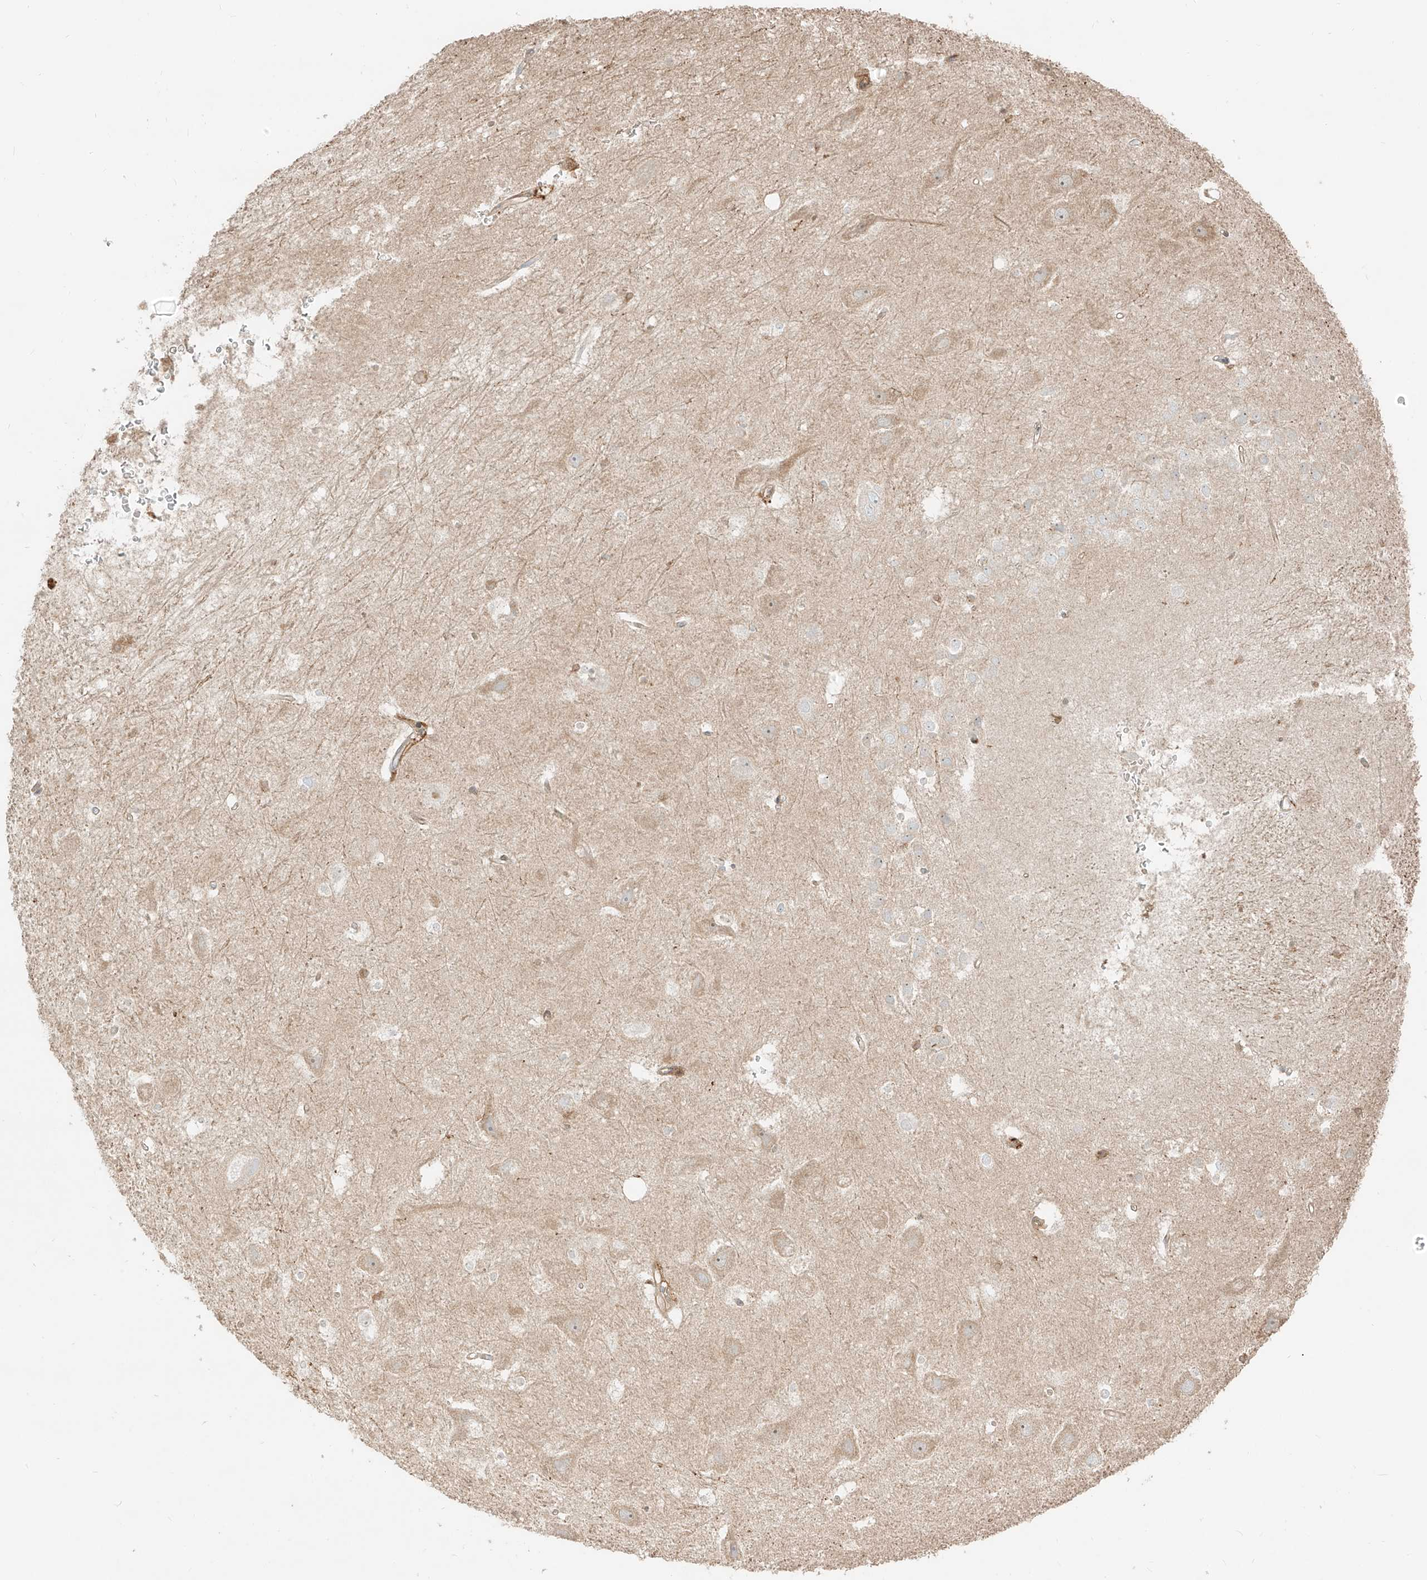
{"staining": {"intensity": "weak", "quantity": "25%-75%", "location": "cytoplasmic/membranous"}, "tissue": "hippocampus", "cell_type": "Glial cells", "image_type": "normal", "snomed": [{"axis": "morphology", "description": "Normal tissue, NOS"}, {"axis": "topography", "description": "Hippocampus"}], "caption": "DAB immunohistochemical staining of benign human hippocampus displays weak cytoplasmic/membranous protein staining in about 25%-75% of glial cells.", "gene": "SNX9", "patient": {"sex": "female", "age": 52}}